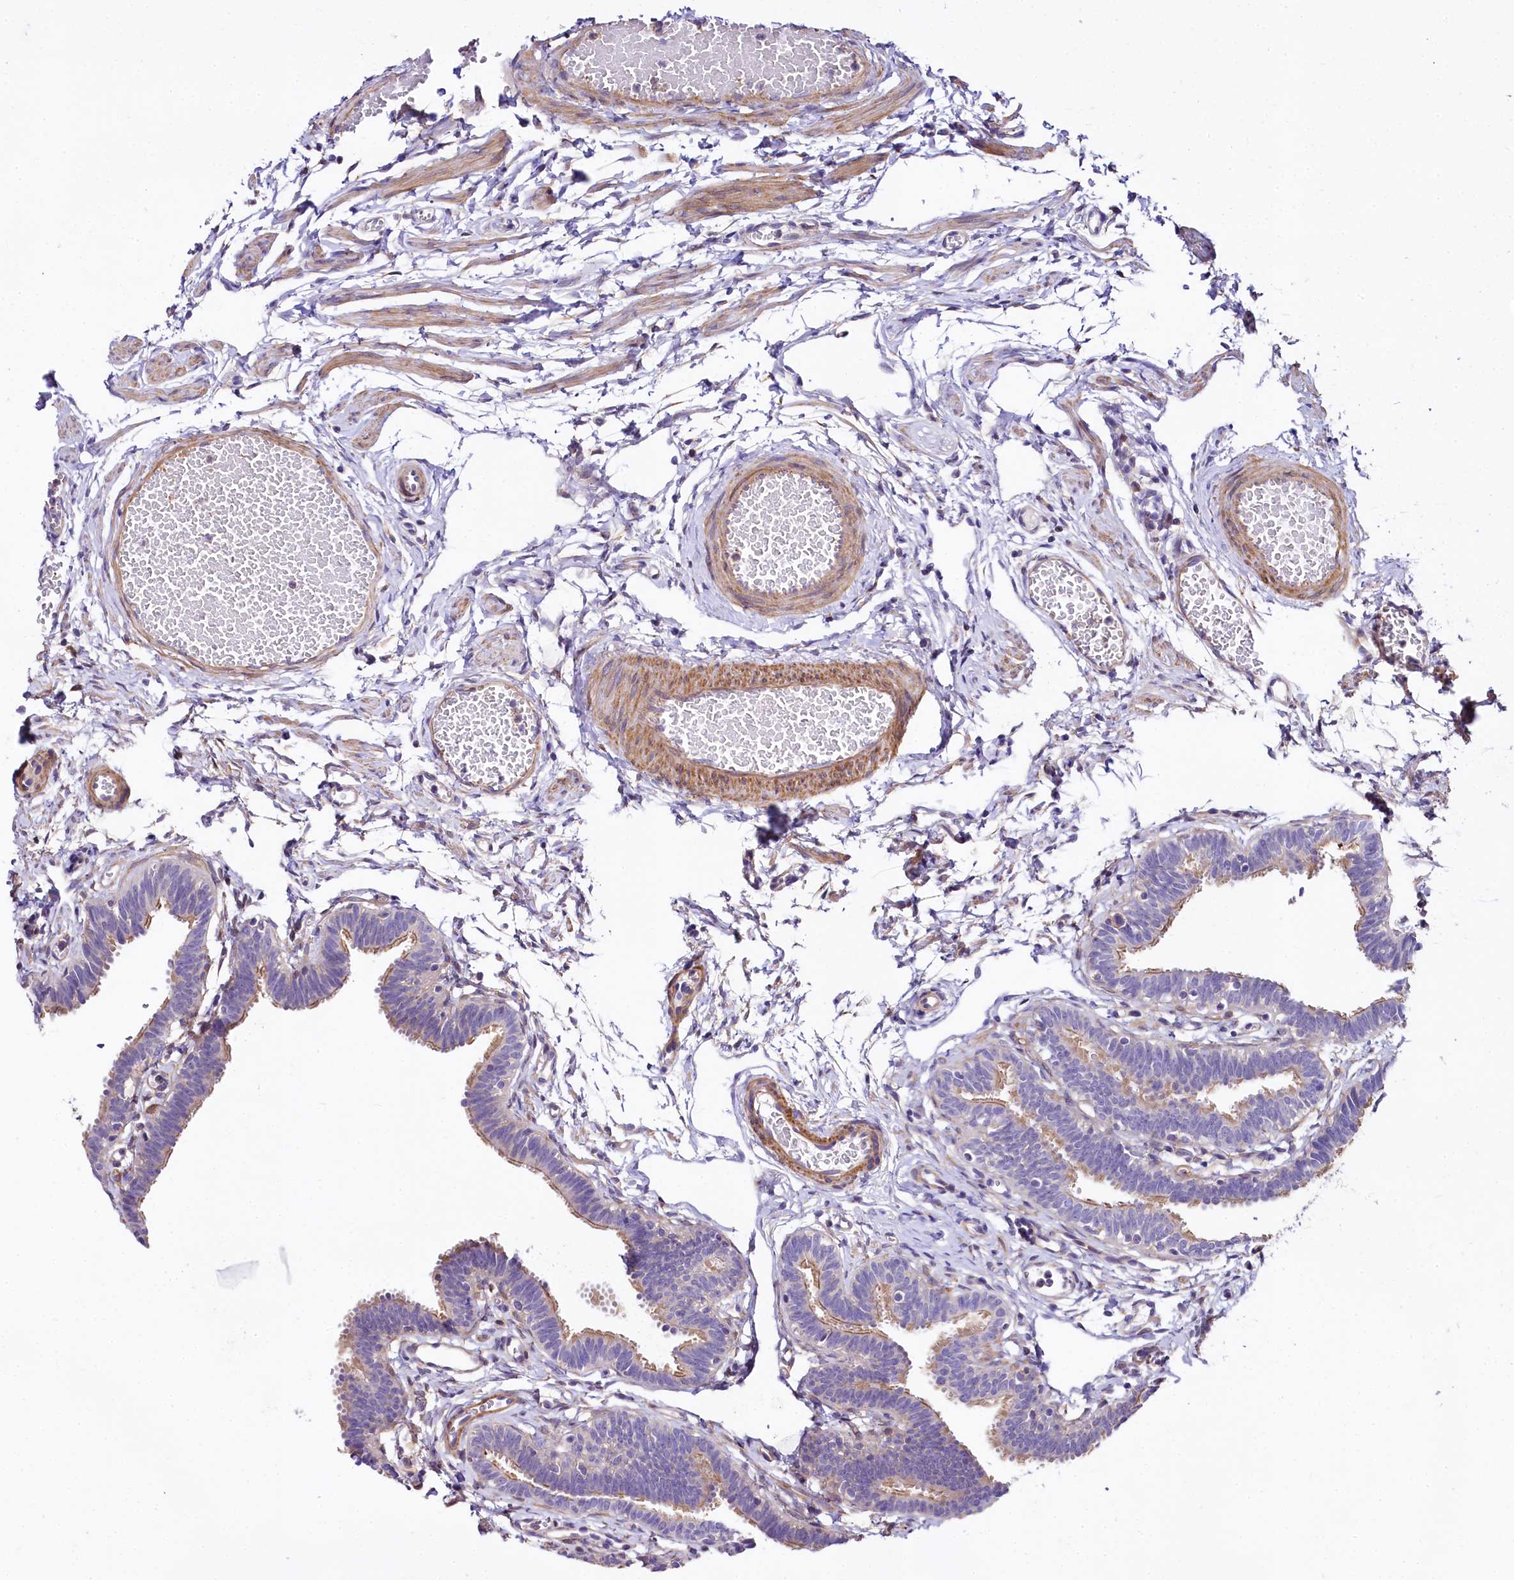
{"staining": {"intensity": "moderate", "quantity": "<25%", "location": "cytoplasmic/membranous"}, "tissue": "fallopian tube", "cell_type": "Glandular cells", "image_type": "normal", "snomed": [{"axis": "morphology", "description": "Normal tissue, NOS"}, {"axis": "topography", "description": "Fallopian tube"}, {"axis": "topography", "description": "Ovary"}], "caption": "This photomicrograph displays immunohistochemistry (IHC) staining of benign human fallopian tube, with low moderate cytoplasmic/membranous staining in approximately <25% of glandular cells.", "gene": "FCHSD2", "patient": {"sex": "female", "age": 23}}